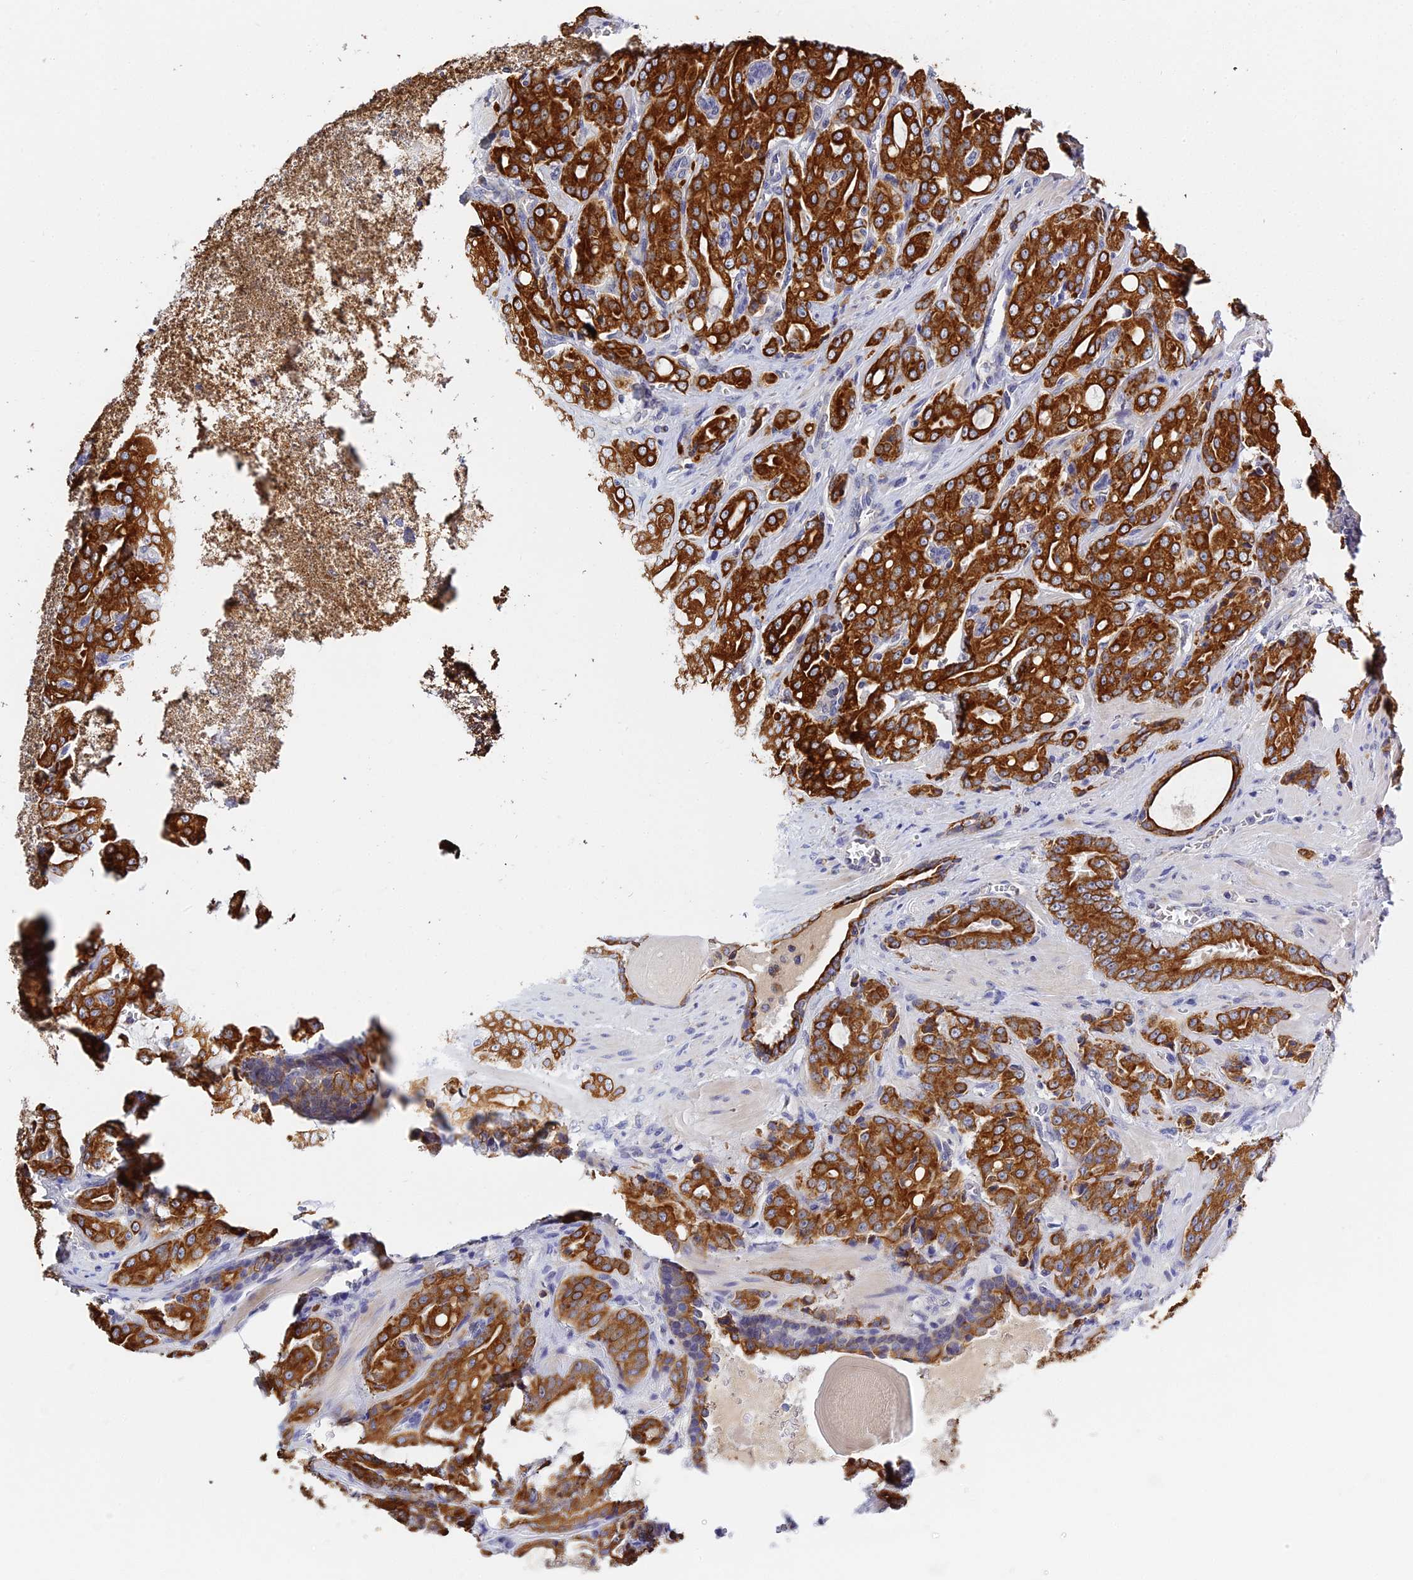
{"staining": {"intensity": "strong", "quantity": ">75%", "location": "cytoplasmic/membranous"}, "tissue": "prostate cancer", "cell_type": "Tumor cells", "image_type": "cancer", "snomed": [{"axis": "morphology", "description": "Adenocarcinoma, High grade"}, {"axis": "topography", "description": "Prostate"}], "caption": "IHC of human adenocarcinoma (high-grade) (prostate) reveals high levels of strong cytoplasmic/membranous expression in about >75% of tumor cells.", "gene": "ZXDA", "patient": {"sex": "male", "age": 68}}